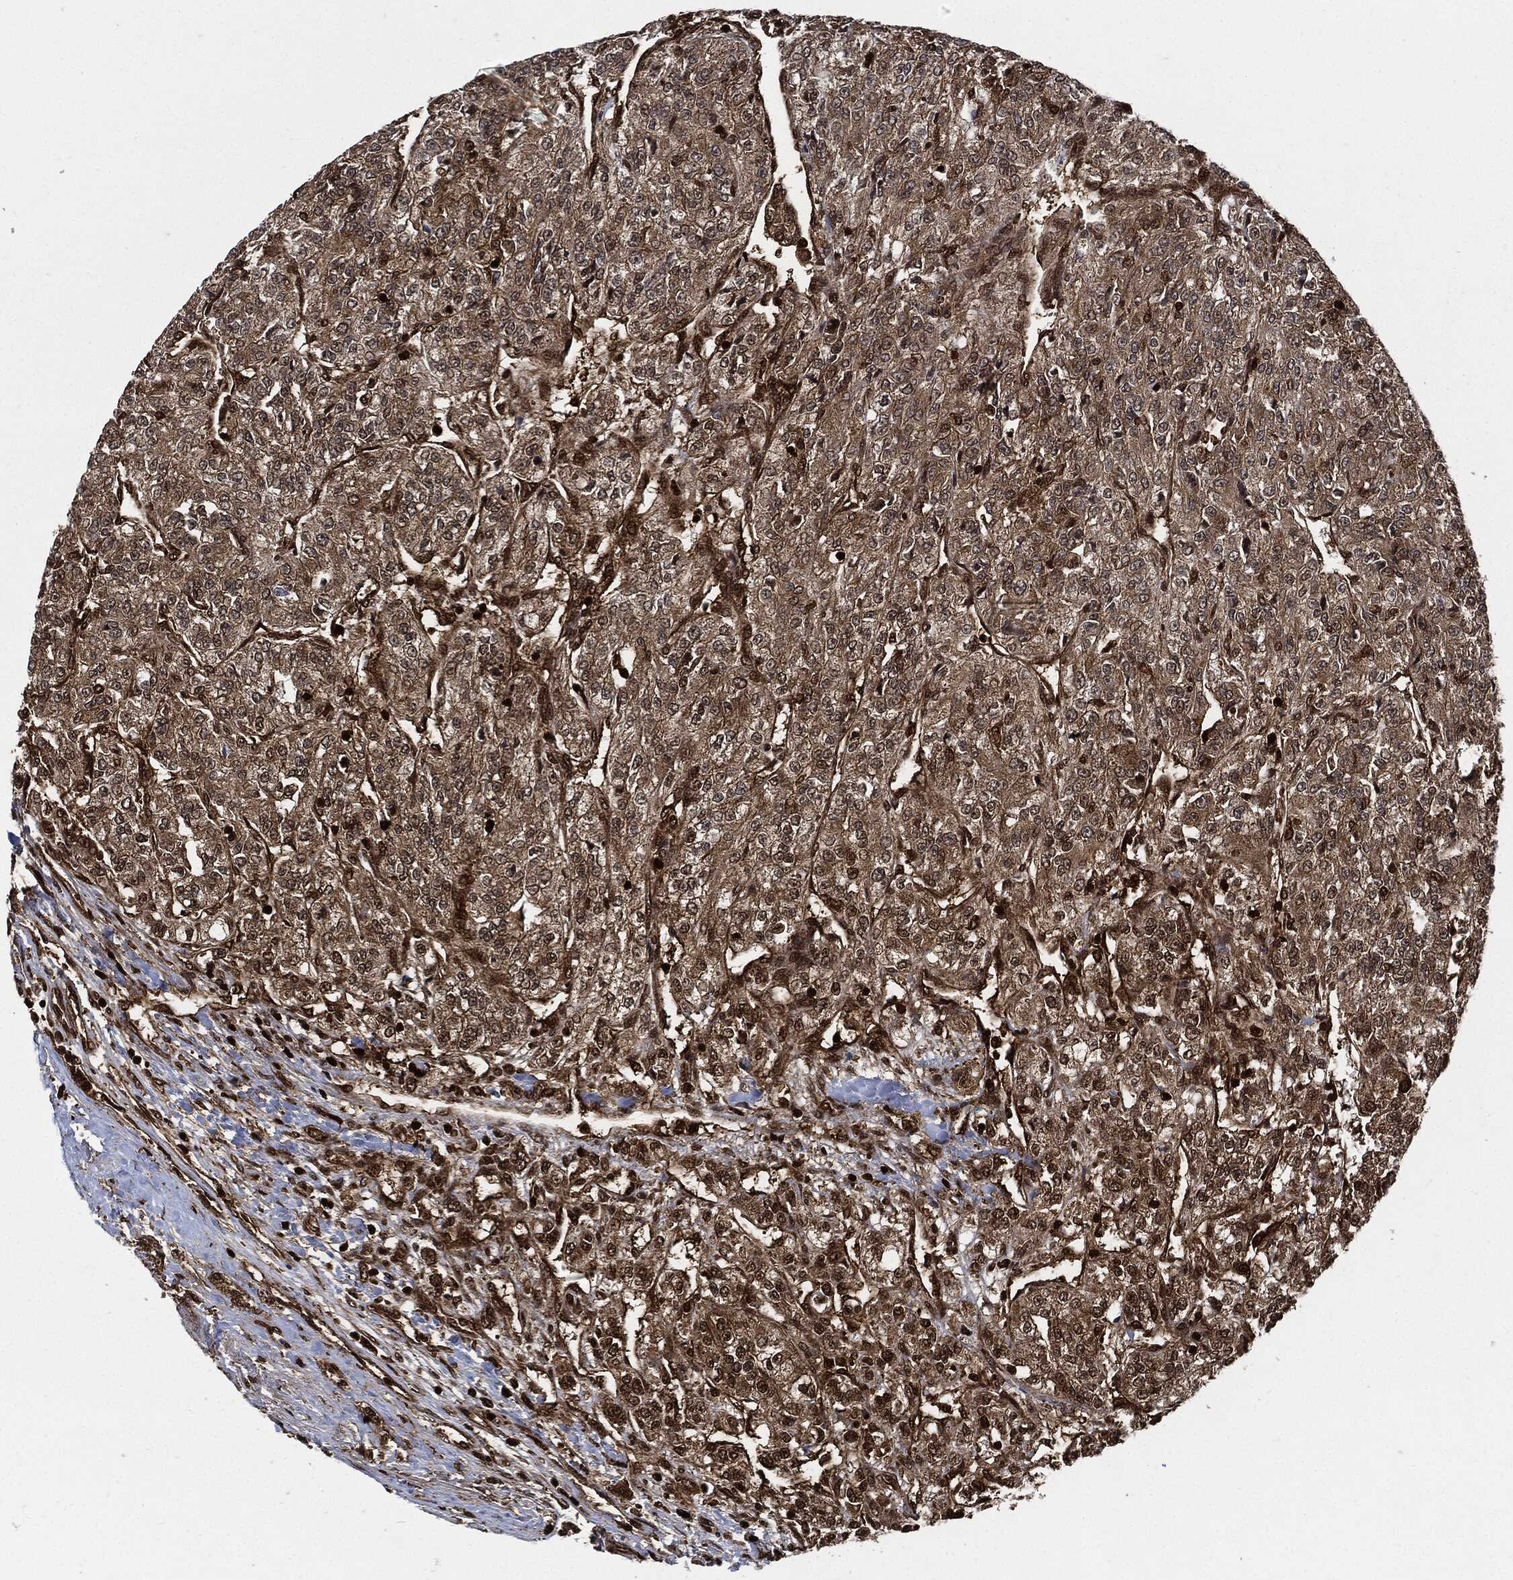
{"staining": {"intensity": "weak", "quantity": ">75%", "location": "cytoplasmic/membranous"}, "tissue": "renal cancer", "cell_type": "Tumor cells", "image_type": "cancer", "snomed": [{"axis": "morphology", "description": "Adenocarcinoma, NOS"}, {"axis": "topography", "description": "Kidney"}], "caption": "Protein expression analysis of renal cancer (adenocarcinoma) displays weak cytoplasmic/membranous staining in about >75% of tumor cells. The protein is stained brown, and the nuclei are stained in blue (DAB (3,3'-diaminobenzidine) IHC with brightfield microscopy, high magnification).", "gene": "YWHAB", "patient": {"sex": "female", "age": 63}}